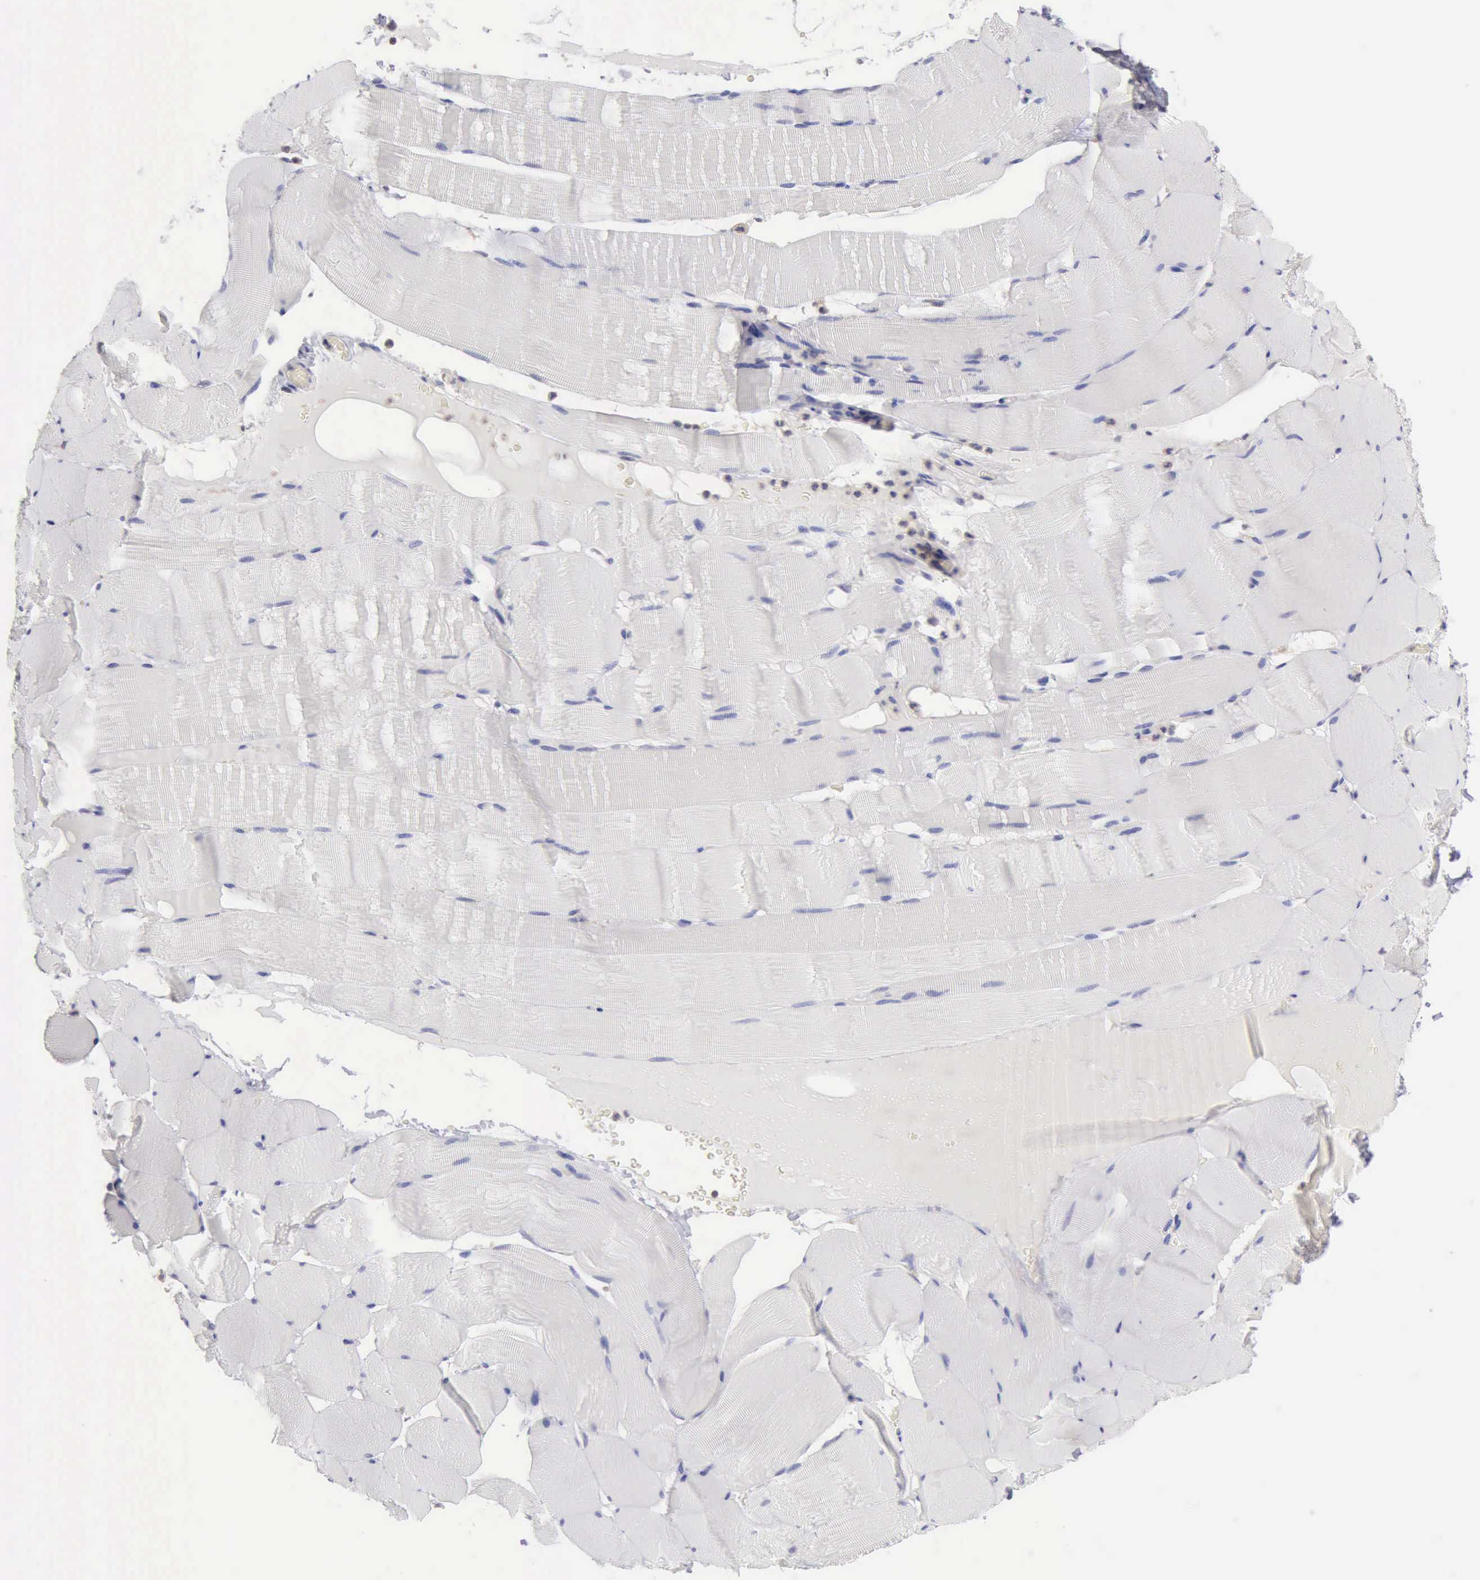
{"staining": {"intensity": "negative", "quantity": "none", "location": "none"}, "tissue": "skeletal muscle", "cell_type": "Myocytes", "image_type": "normal", "snomed": [{"axis": "morphology", "description": "Normal tissue, NOS"}, {"axis": "topography", "description": "Skeletal muscle"}], "caption": "Protein analysis of unremarkable skeletal muscle displays no significant expression in myocytes.", "gene": "SASH3", "patient": {"sex": "male", "age": 62}}